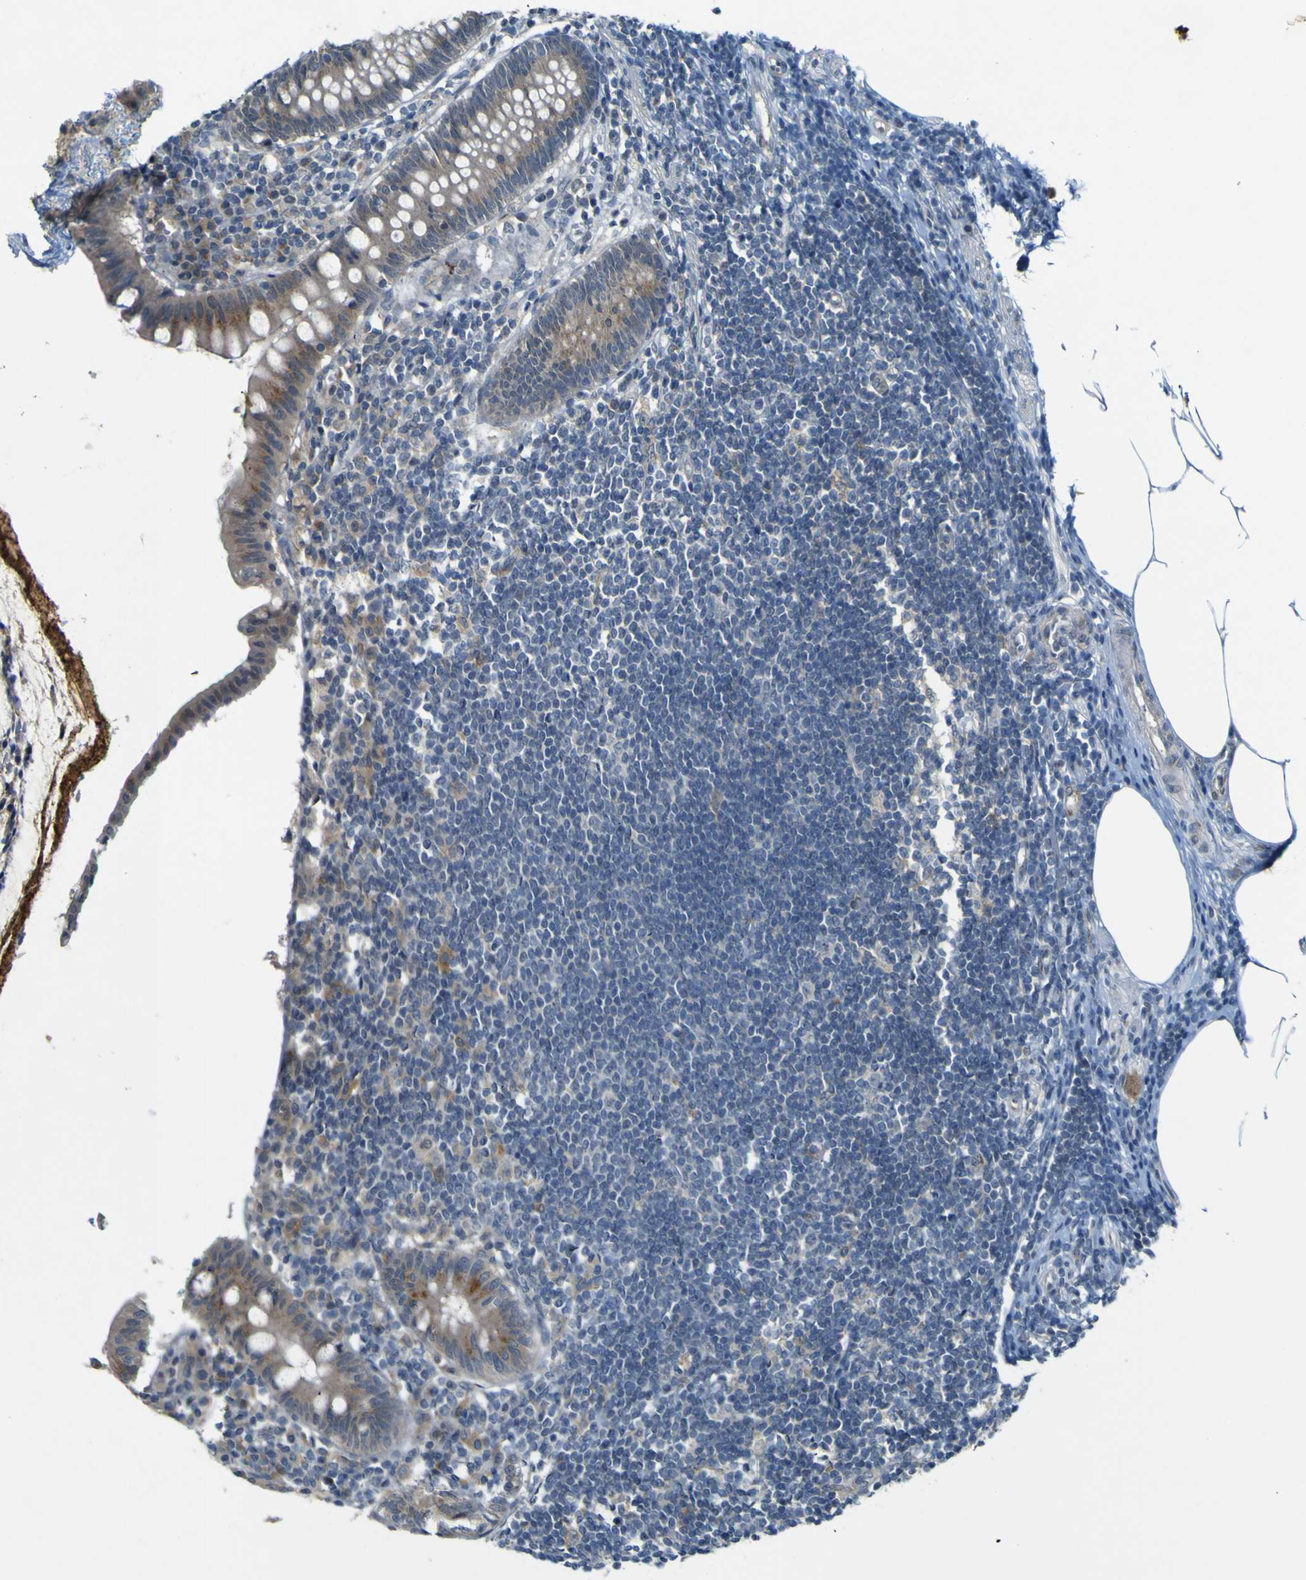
{"staining": {"intensity": "weak", "quantity": ">75%", "location": "cytoplasmic/membranous"}, "tissue": "appendix", "cell_type": "Glandular cells", "image_type": "normal", "snomed": [{"axis": "morphology", "description": "Normal tissue, NOS"}, {"axis": "topography", "description": "Appendix"}], "caption": "Appendix stained with immunohistochemistry shows weak cytoplasmic/membranous expression in about >75% of glandular cells.", "gene": "IGF2R", "patient": {"sex": "female", "age": 50}}